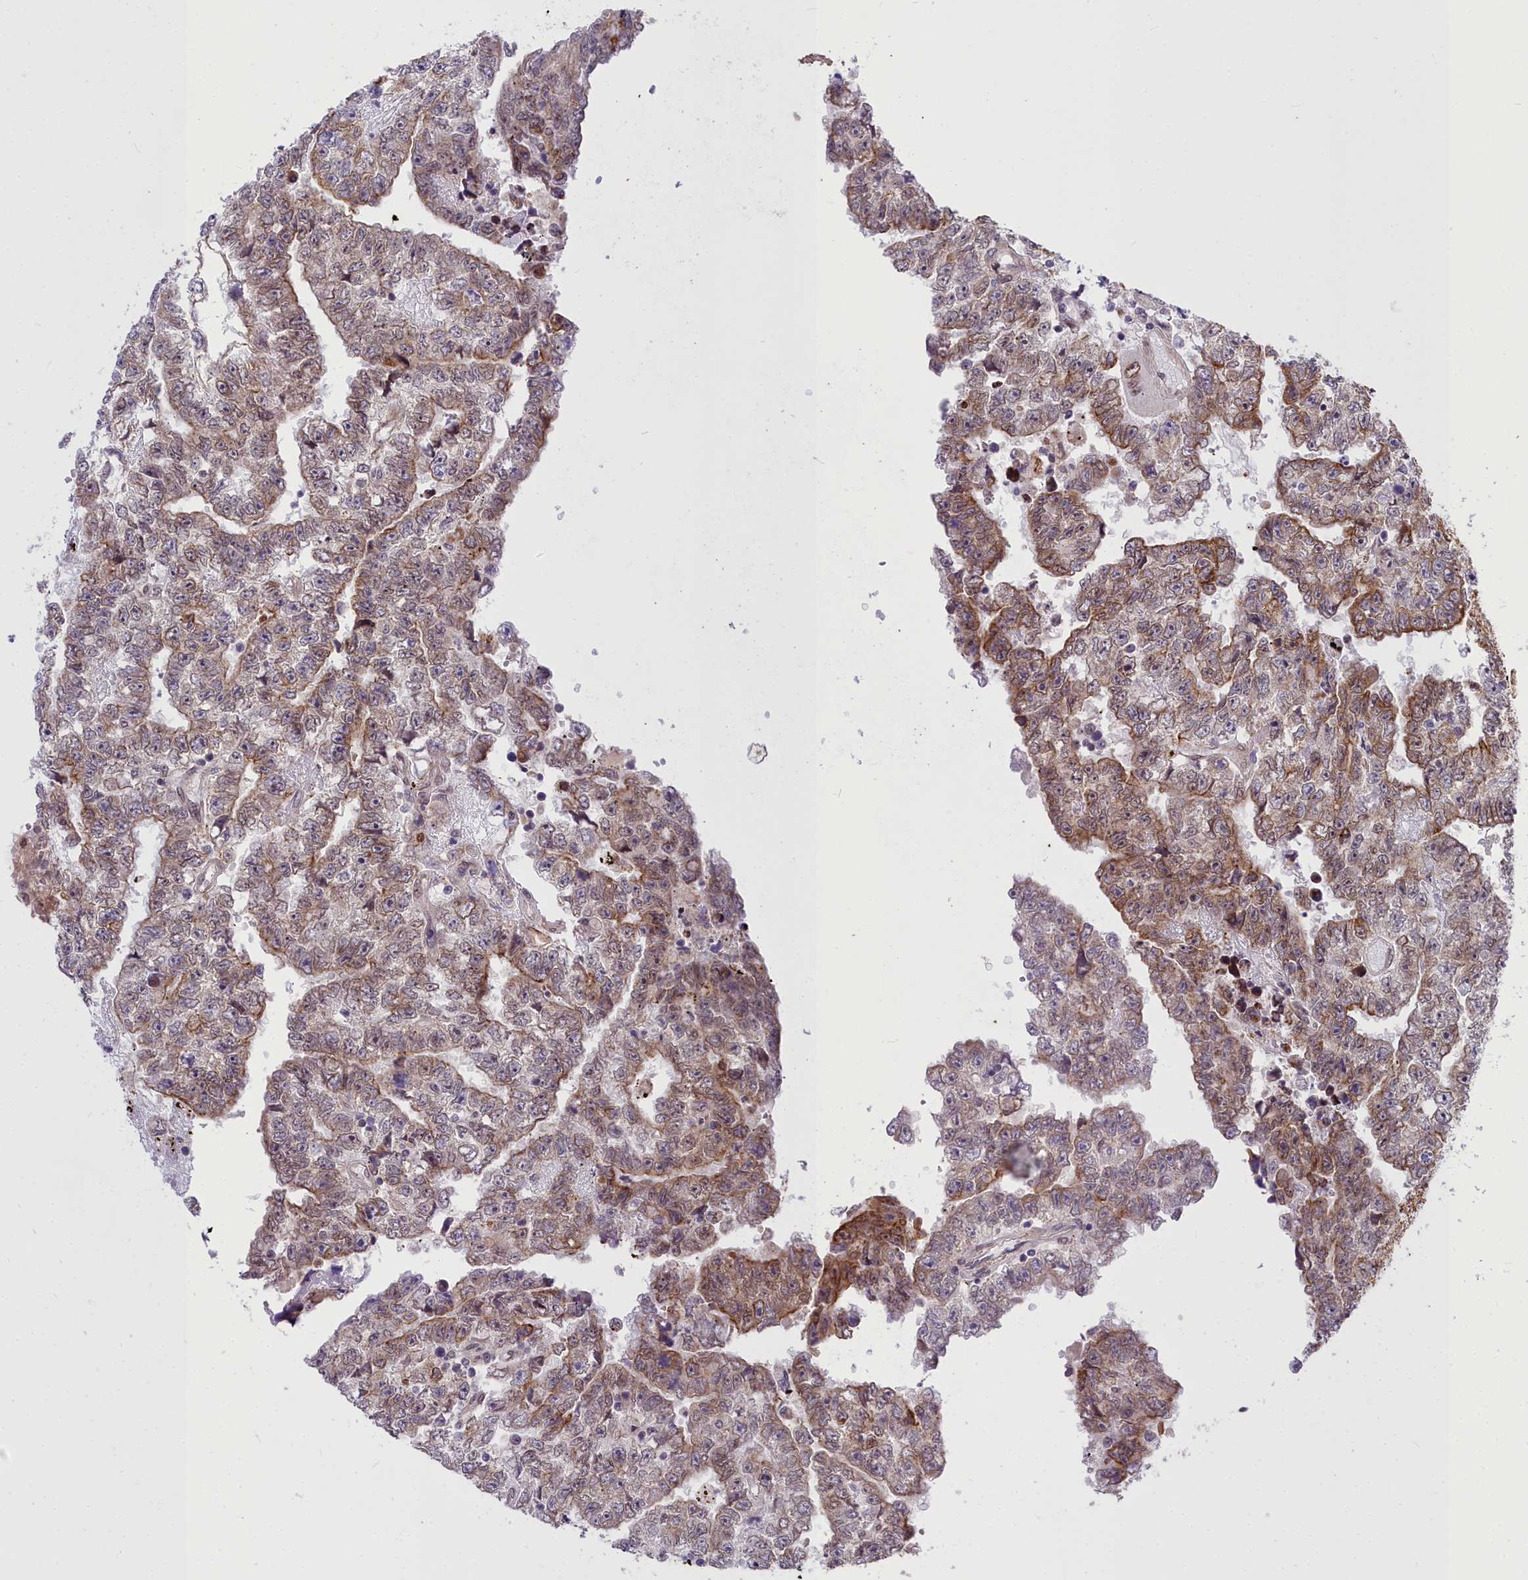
{"staining": {"intensity": "moderate", "quantity": "25%-75%", "location": "cytoplasmic/membranous"}, "tissue": "testis cancer", "cell_type": "Tumor cells", "image_type": "cancer", "snomed": [{"axis": "morphology", "description": "Carcinoma, Embryonal, NOS"}, {"axis": "topography", "description": "Testis"}], "caption": "Moderate cytoplasmic/membranous expression for a protein is appreciated in about 25%-75% of tumor cells of testis cancer using immunohistochemistry (IHC).", "gene": "ABCB8", "patient": {"sex": "male", "age": 25}}